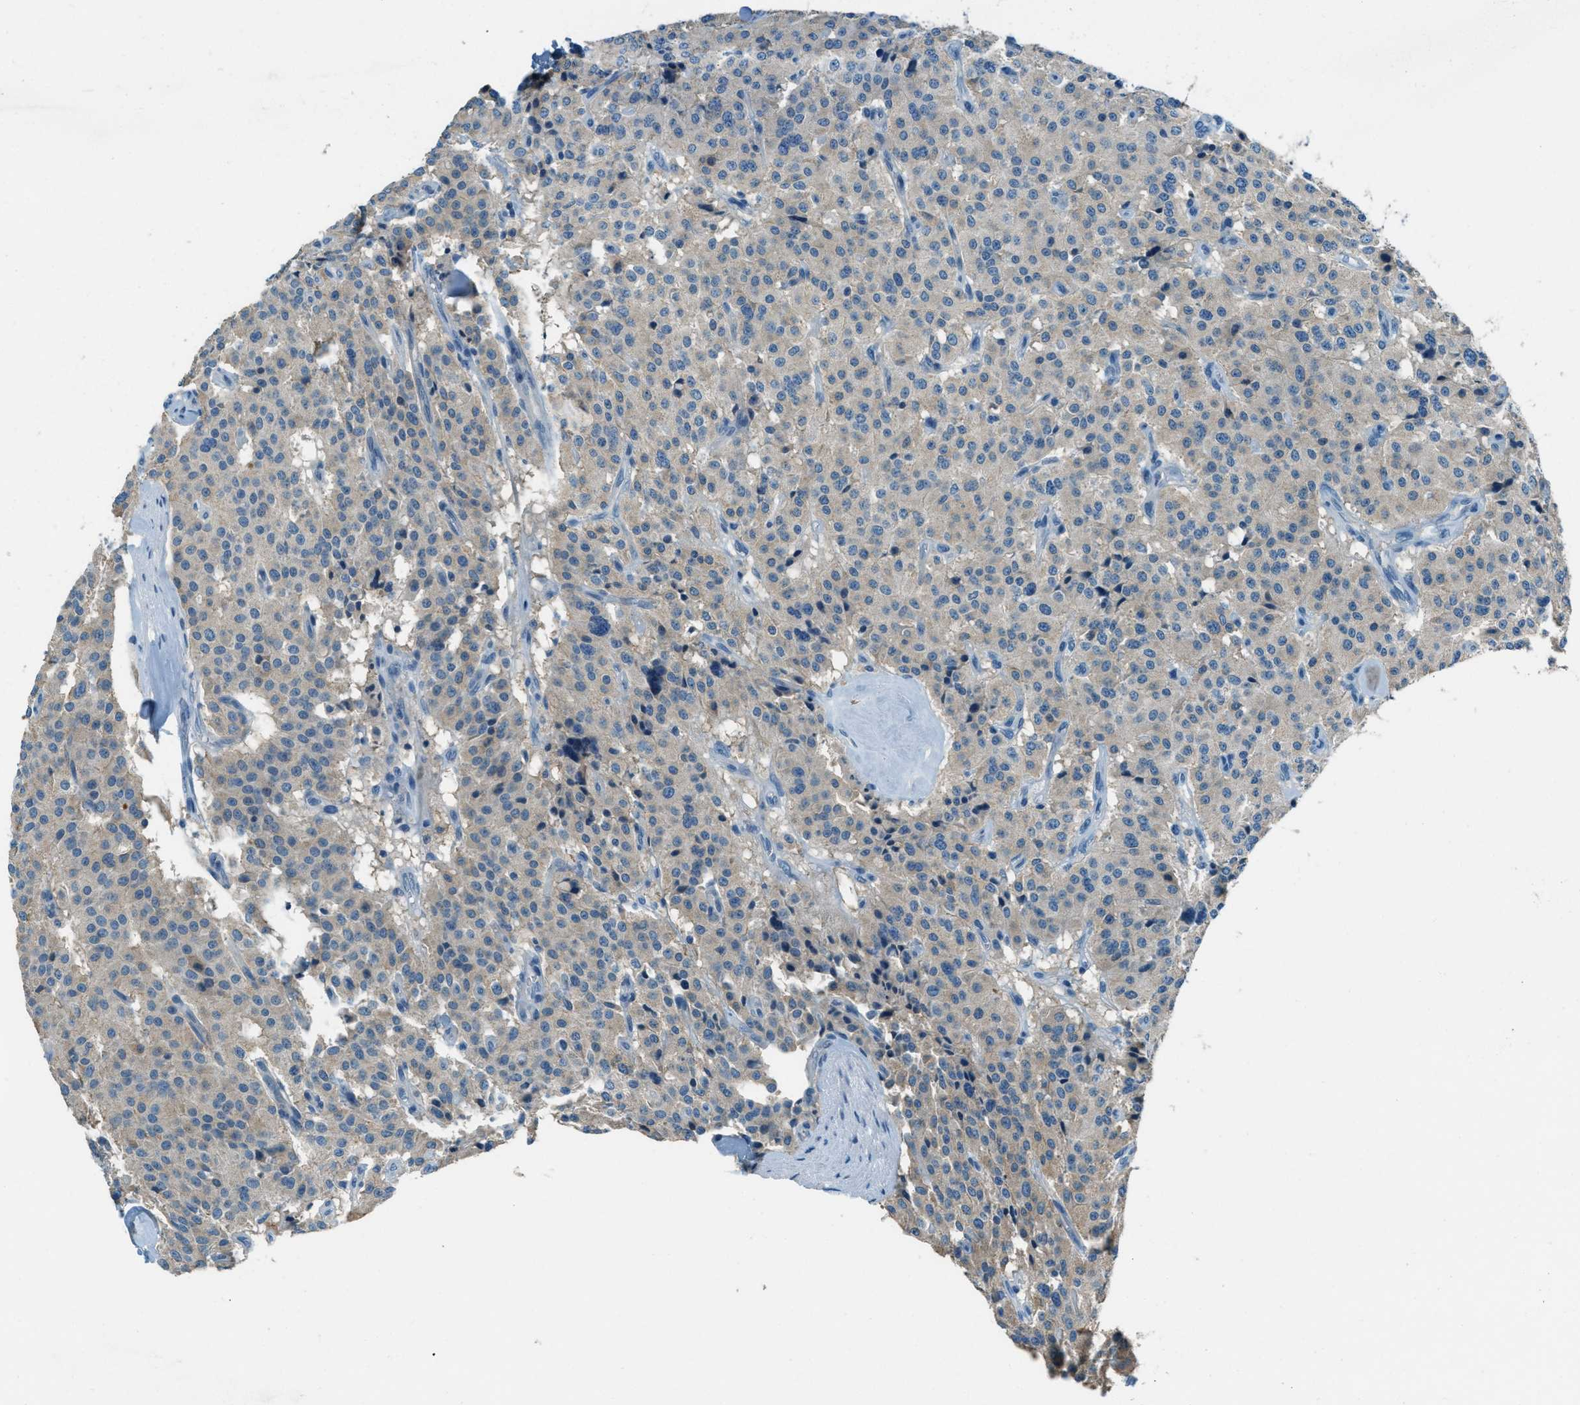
{"staining": {"intensity": "weak", "quantity": "<25%", "location": "cytoplasmic/membranous"}, "tissue": "carcinoid", "cell_type": "Tumor cells", "image_type": "cancer", "snomed": [{"axis": "morphology", "description": "Carcinoid, malignant, NOS"}, {"axis": "topography", "description": "Lung"}], "caption": "This is an IHC photomicrograph of carcinoid. There is no staining in tumor cells.", "gene": "MSLN", "patient": {"sex": "male", "age": 30}}